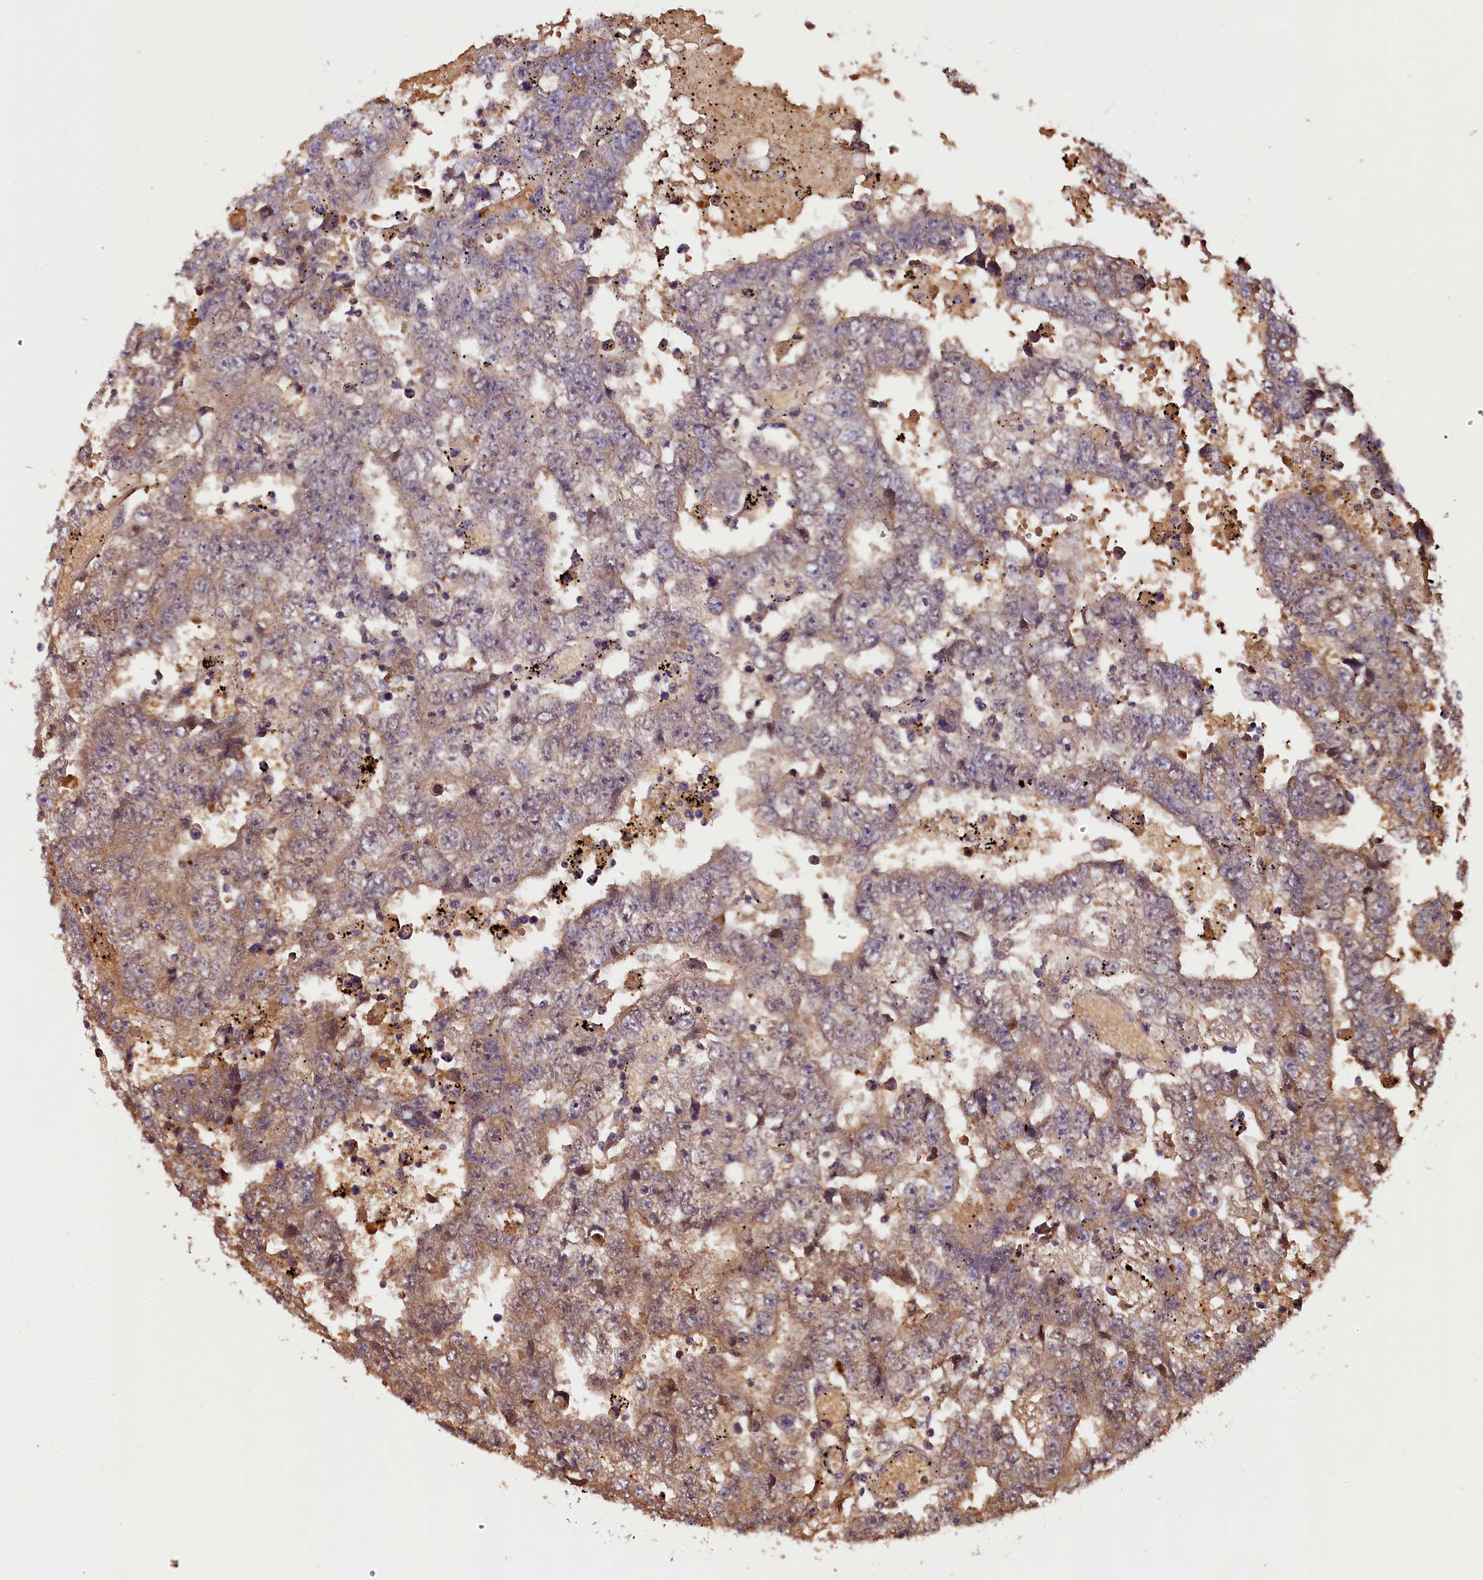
{"staining": {"intensity": "weak", "quantity": "25%-75%", "location": "cytoplasmic/membranous"}, "tissue": "testis cancer", "cell_type": "Tumor cells", "image_type": "cancer", "snomed": [{"axis": "morphology", "description": "Carcinoma, Embryonal, NOS"}, {"axis": "topography", "description": "Testis"}], "caption": "A brown stain labels weak cytoplasmic/membranous positivity of a protein in testis cancer tumor cells. (DAB = brown stain, brightfield microscopy at high magnification).", "gene": "PHAF1", "patient": {"sex": "male", "age": 25}}